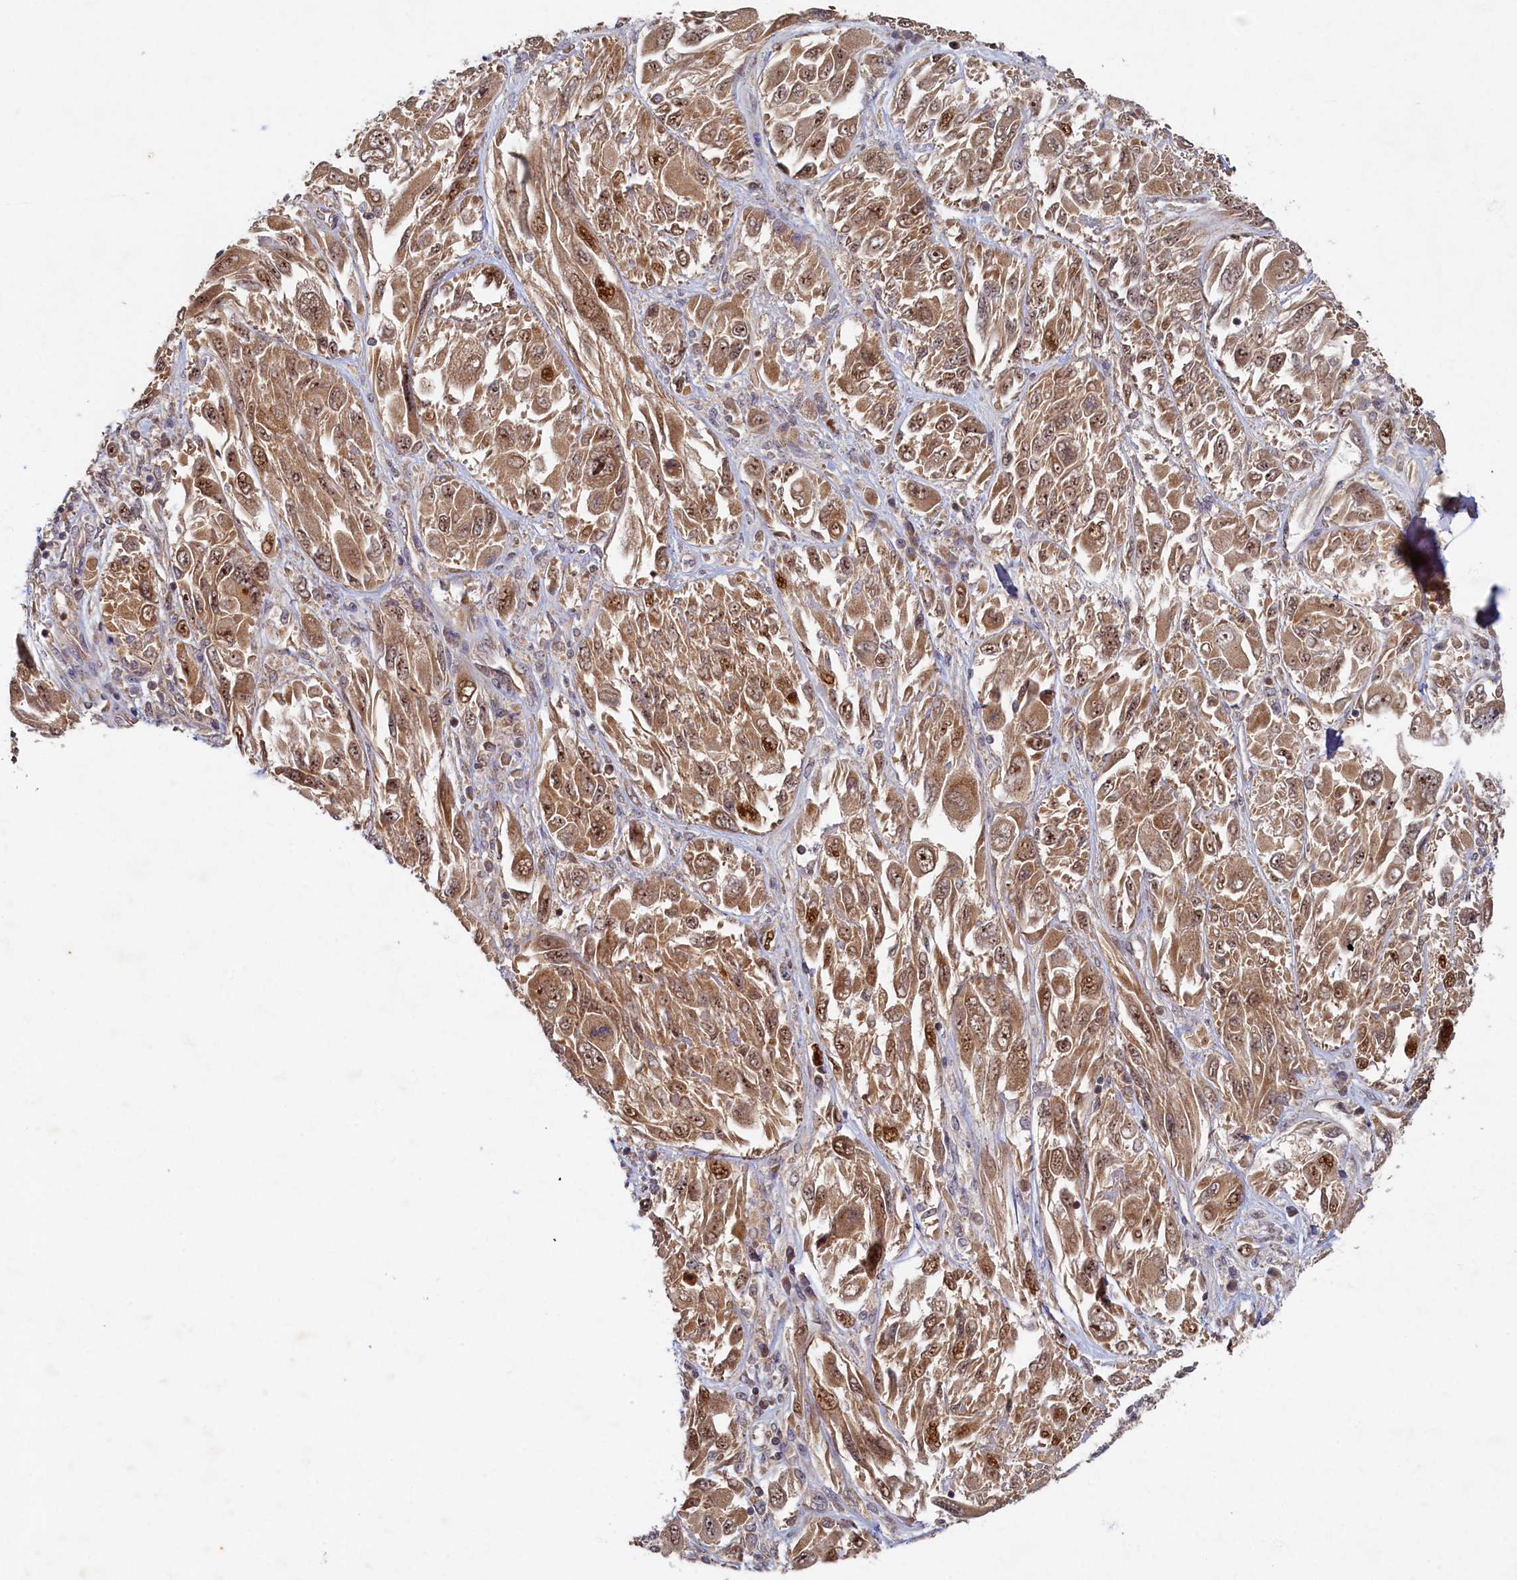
{"staining": {"intensity": "moderate", "quantity": ">75%", "location": "cytoplasmic/membranous,nuclear"}, "tissue": "melanoma", "cell_type": "Tumor cells", "image_type": "cancer", "snomed": [{"axis": "morphology", "description": "Malignant melanoma, NOS"}, {"axis": "topography", "description": "Skin"}], "caption": "Brown immunohistochemical staining in human malignant melanoma demonstrates moderate cytoplasmic/membranous and nuclear staining in approximately >75% of tumor cells.", "gene": "CEP20", "patient": {"sex": "female", "age": 91}}